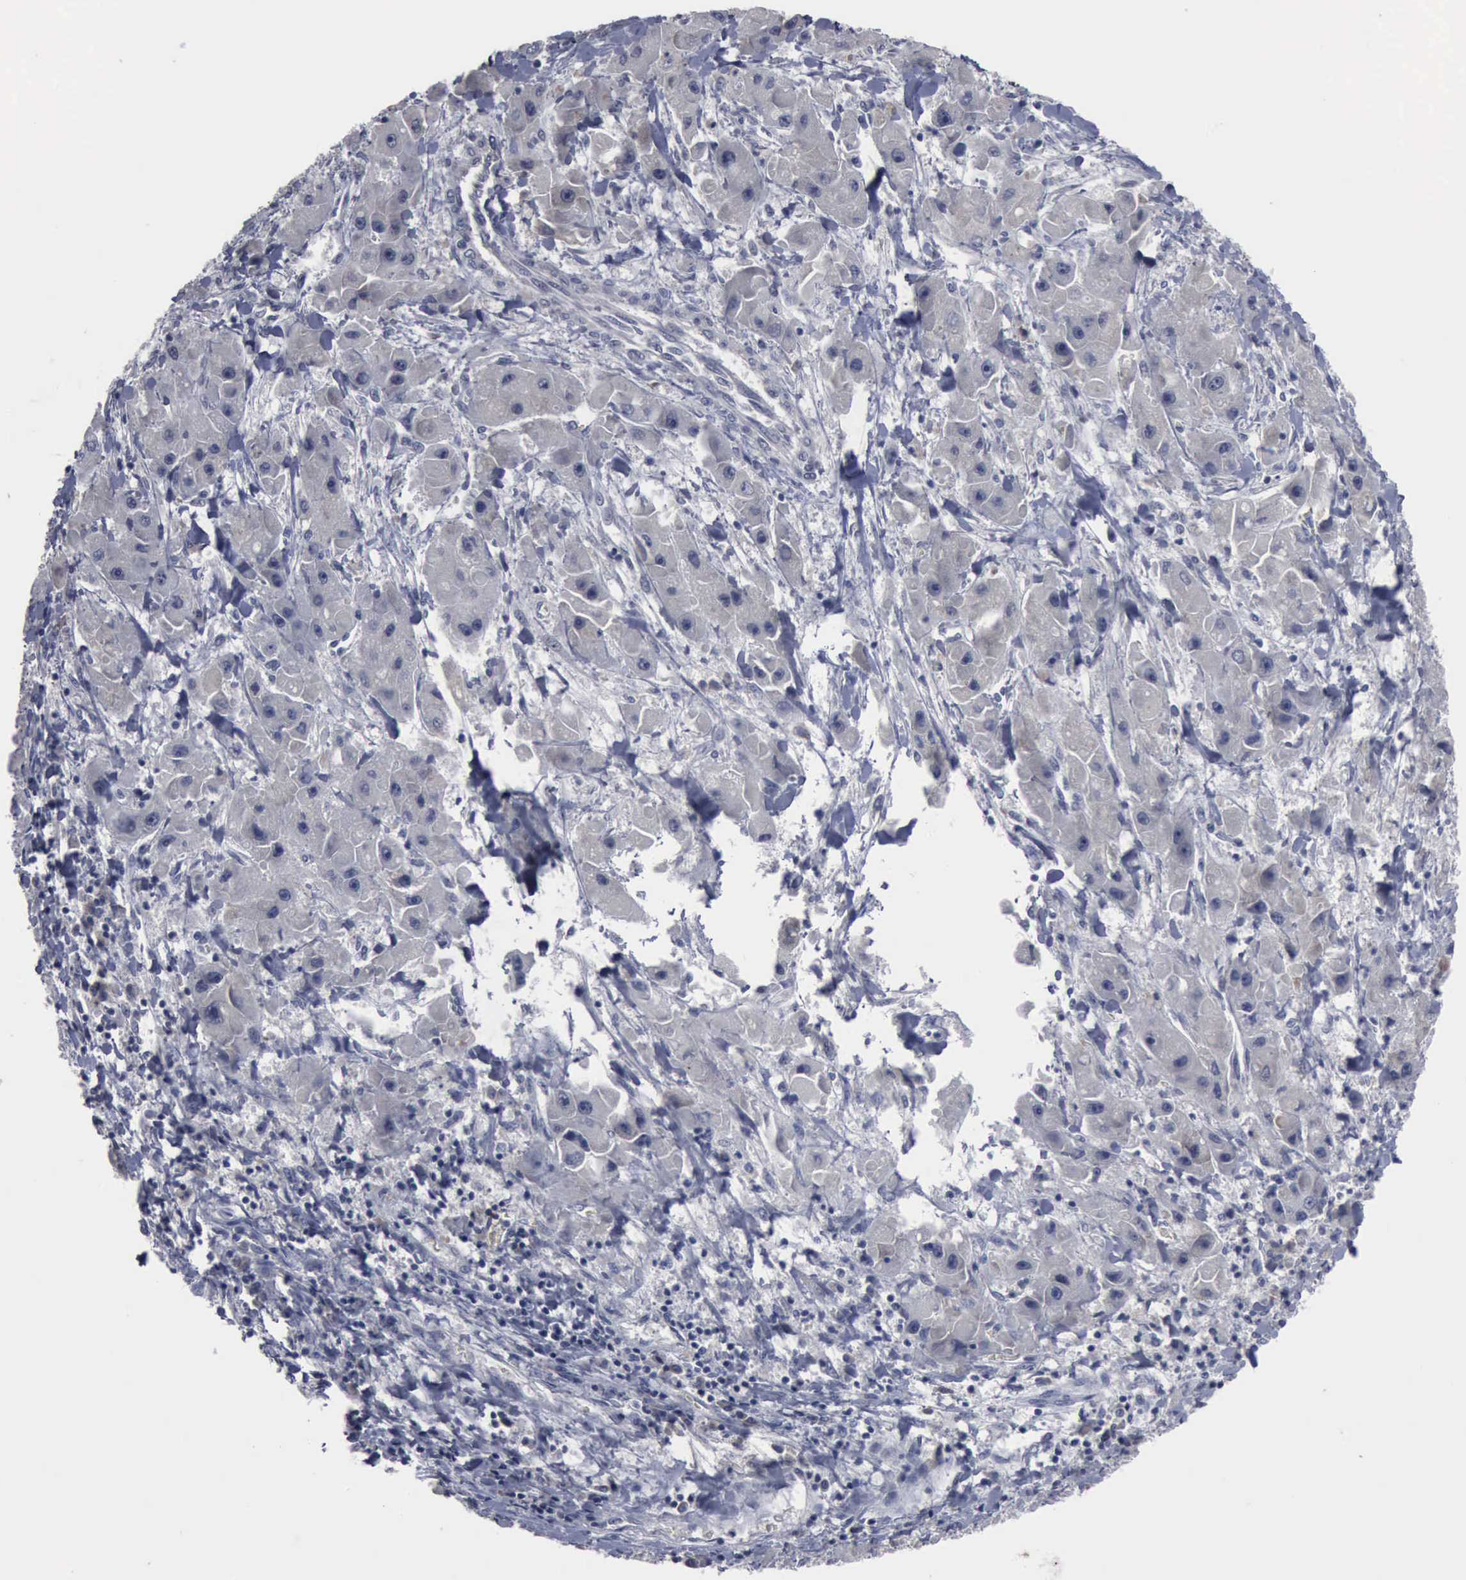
{"staining": {"intensity": "negative", "quantity": "none", "location": "none"}, "tissue": "liver cancer", "cell_type": "Tumor cells", "image_type": "cancer", "snomed": [{"axis": "morphology", "description": "Carcinoma, Hepatocellular, NOS"}, {"axis": "topography", "description": "Liver"}], "caption": "High power microscopy photomicrograph of an immunohistochemistry histopathology image of liver hepatocellular carcinoma, revealing no significant staining in tumor cells.", "gene": "MYO18B", "patient": {"sex": "male", "age": 24}}